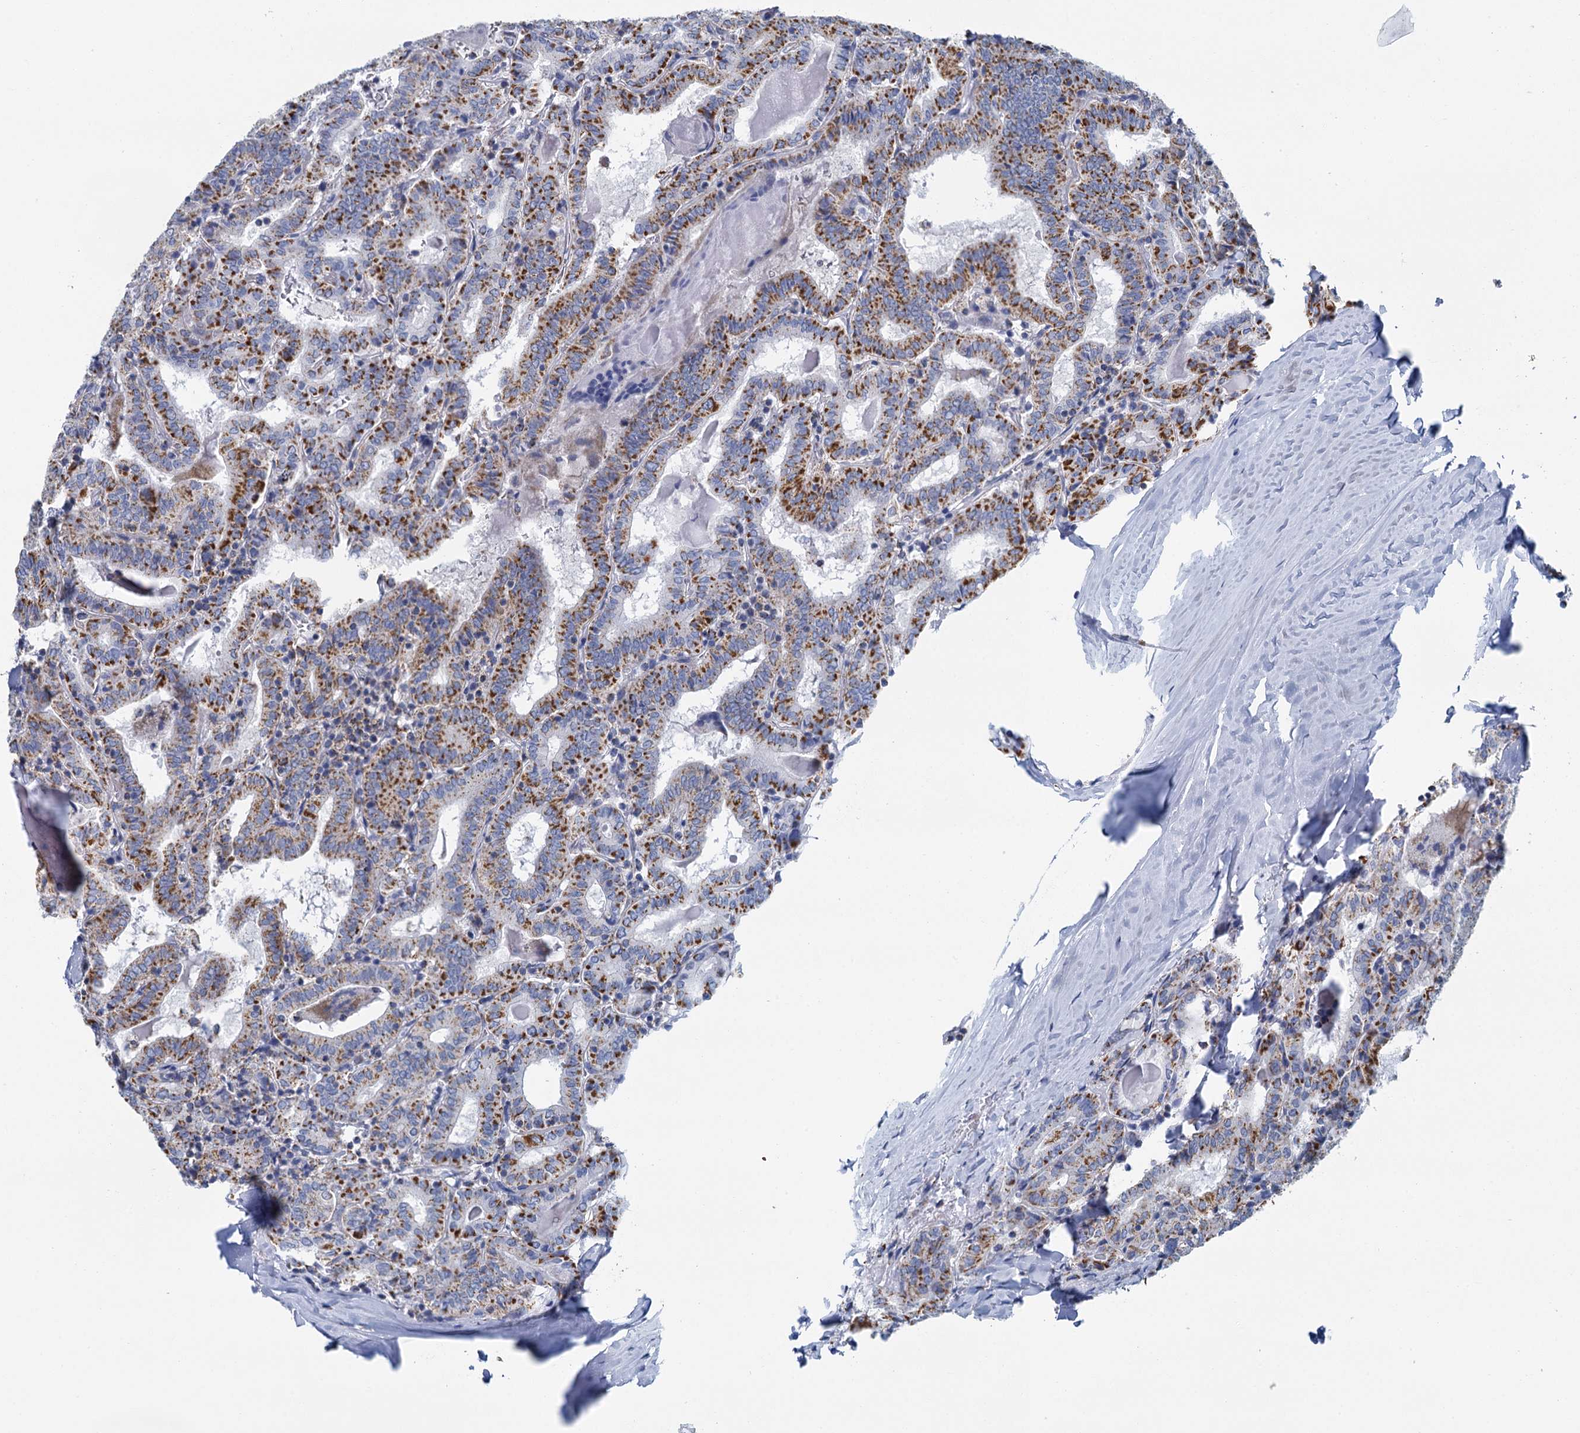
{"staining": {"intensity": "strong", "quantity": ">75%", "location": "cytoplasmic/membranous"}, "tissue": "thyroid cancer", "cell_type": "Tumor cells", "image_type": "cancer", "snomed": [{"axis": "morphology", "description": "Papillary adenocarcinoma, NOS"}, {"axis": "topography", "description": "Thyroid gland"}], "caption": "This is an image of IHC staining of thyroid cancer (papillary adenocarcinoma), which shows strong staining in the cytoplasmic/membranous of tumor cells.", "gene": "CCP110", "patient": {"sex": "female", "age": 72}}